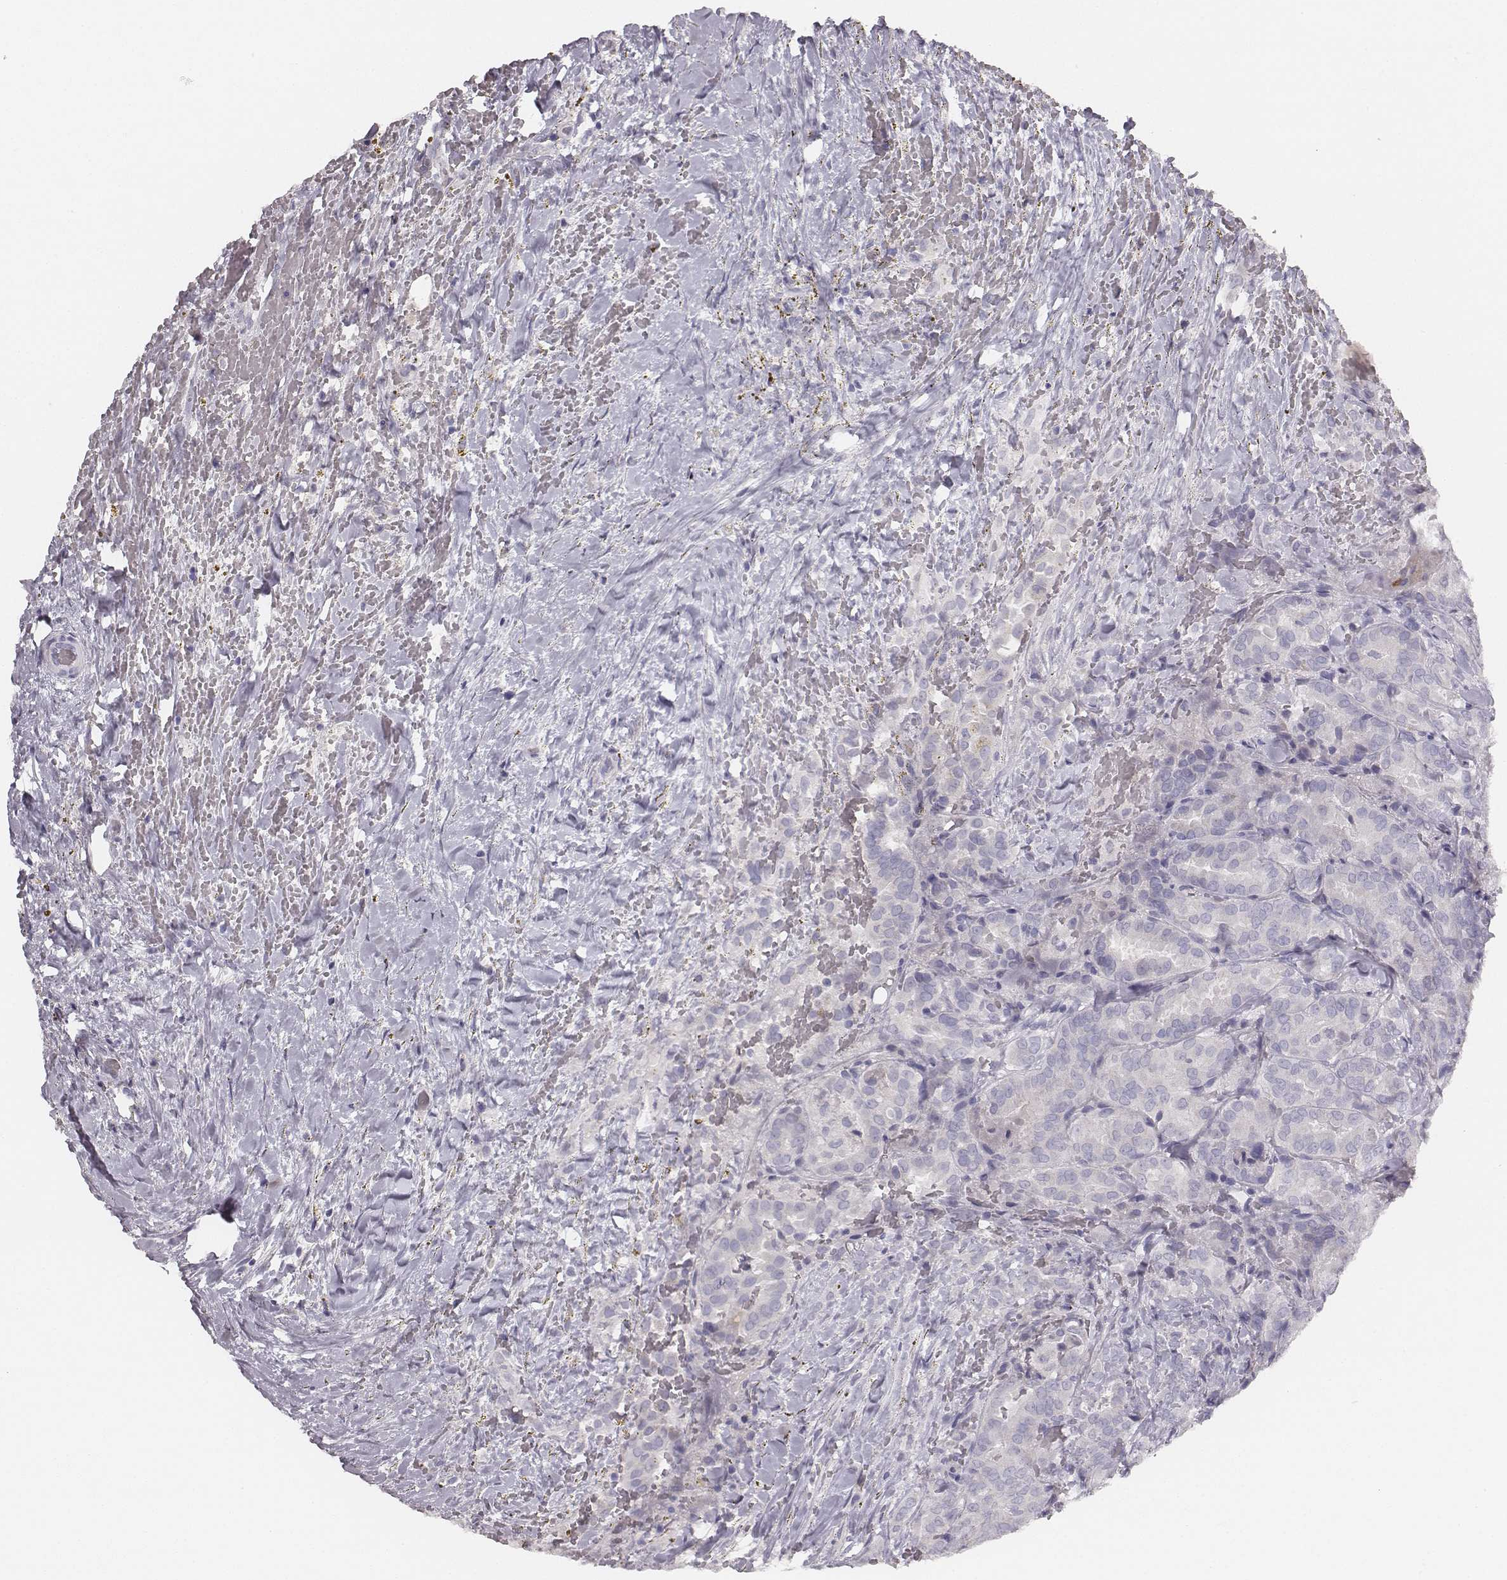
{"staining": {"intensity": "negative", "quantity": "none", "location": "none"}, "tissue": "thyroid cancer", "cell_type": "Tumor cells", "image_type": "cancer", "snomed": [{"axis": "morphology", "description": "Papillary adenocarcinoma, NOS"}, {"axis": "topography", "description": "Thyroid gland"}], "caption": "The image demonstrates no staining of tumor cells in papillary adenocarcinoma (thyroid).", "gene": "MYH6", "patient": {"sex": "male", "age": 61}}